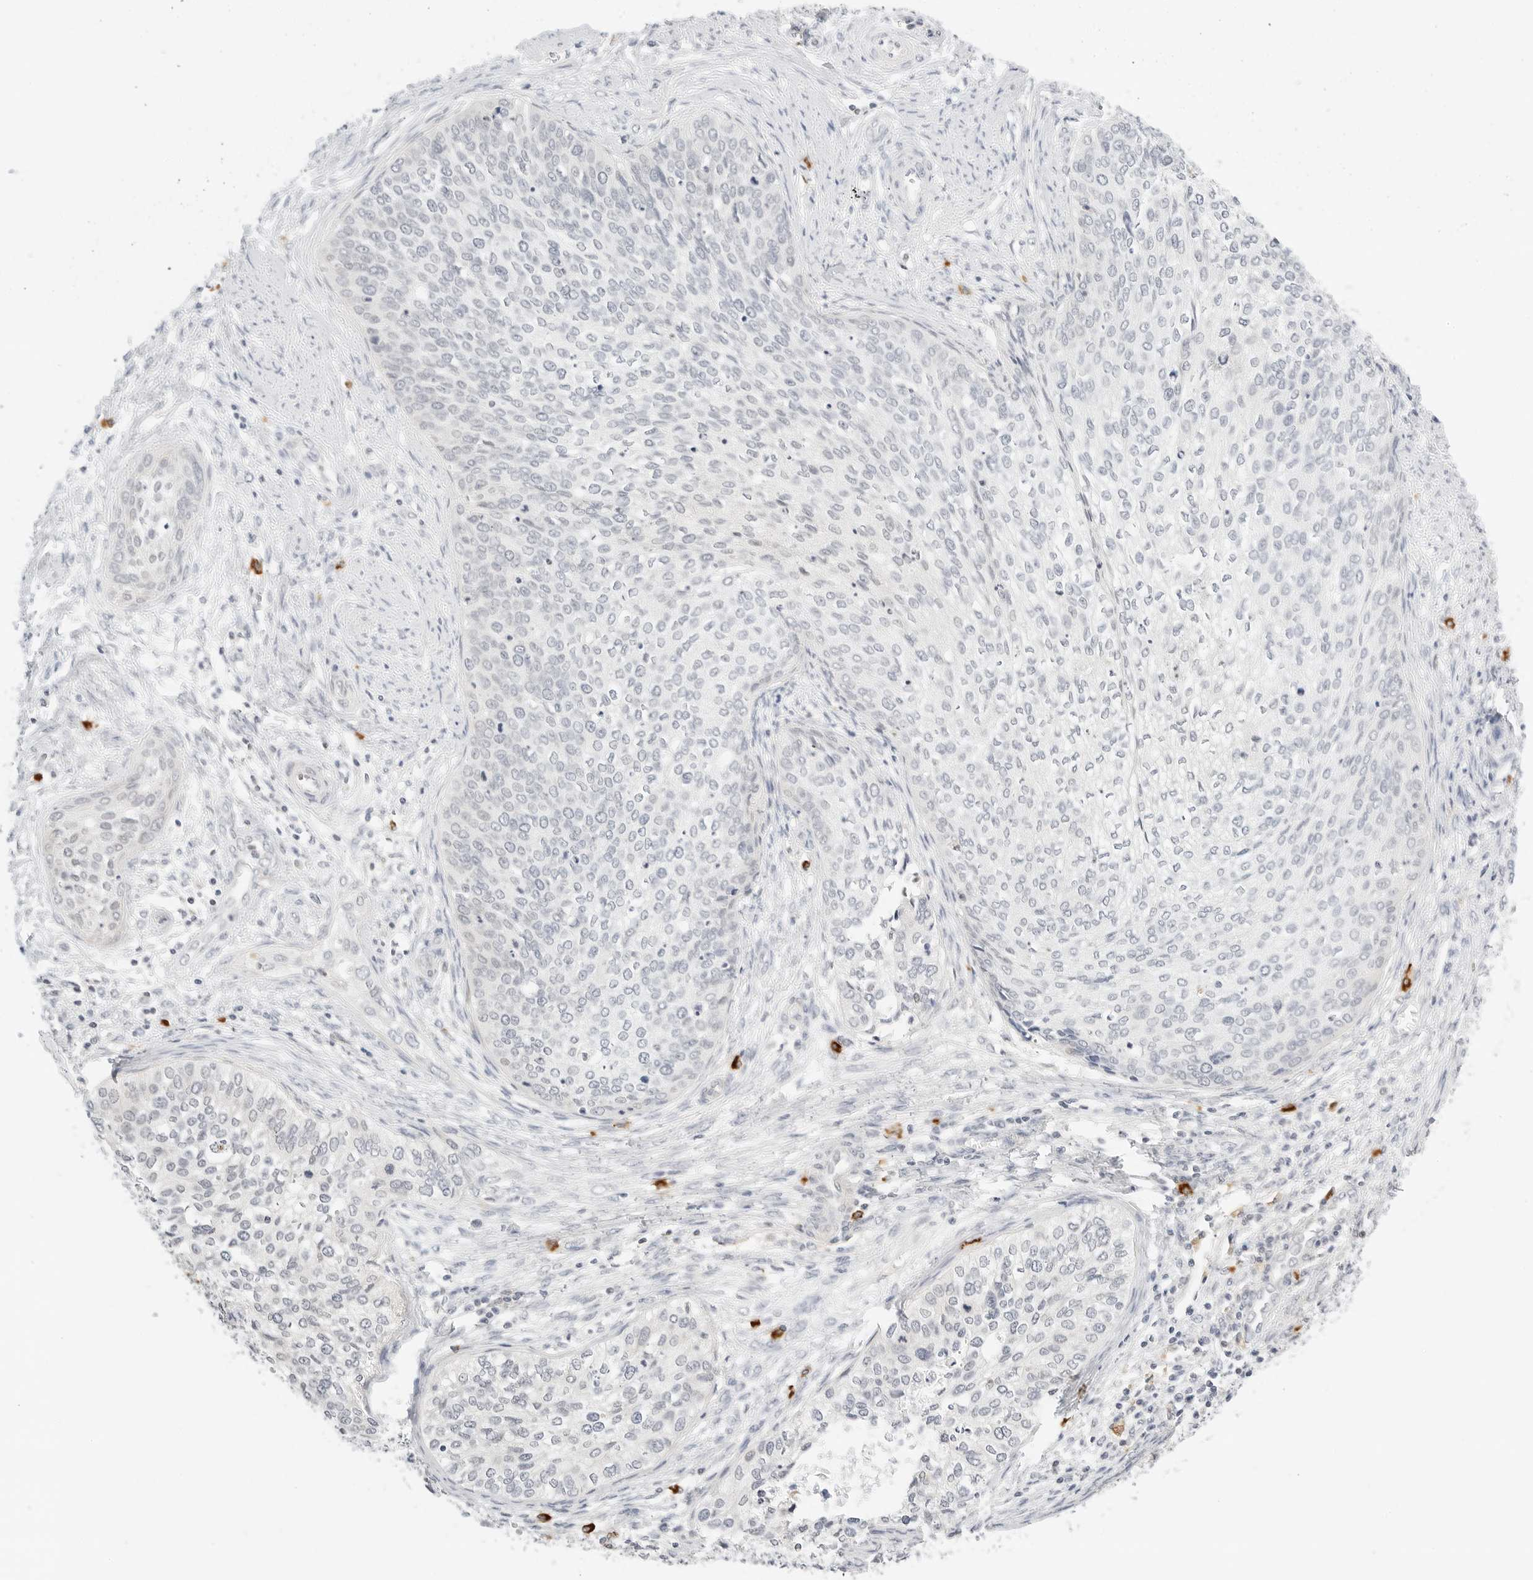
{"staining": {"intensity": "negative", "quantity": "none", "location": "none"}, "tissue": "cervical cancer", "cell_type": "Tumor cells", "image_type": "cancer", "snomed": [{"axis": "morphology", "description": "Squamous cell carcinoma, NOS"}, {"axis": "topography", "description": "Cervix"}], "caption": "Immunohistochemistry histopathology image of neoplastic tissue: cervical squamous cell carcinoma stained with DAB (3,3'-diaminobenzidine) demonstrates no significant protein staining in tumor cells. (DAB (3,3'-diaminobenzidine) IHC, high magnification).", "gene": "TEKT2", "patient": {"sex": "female", "age": 37}}